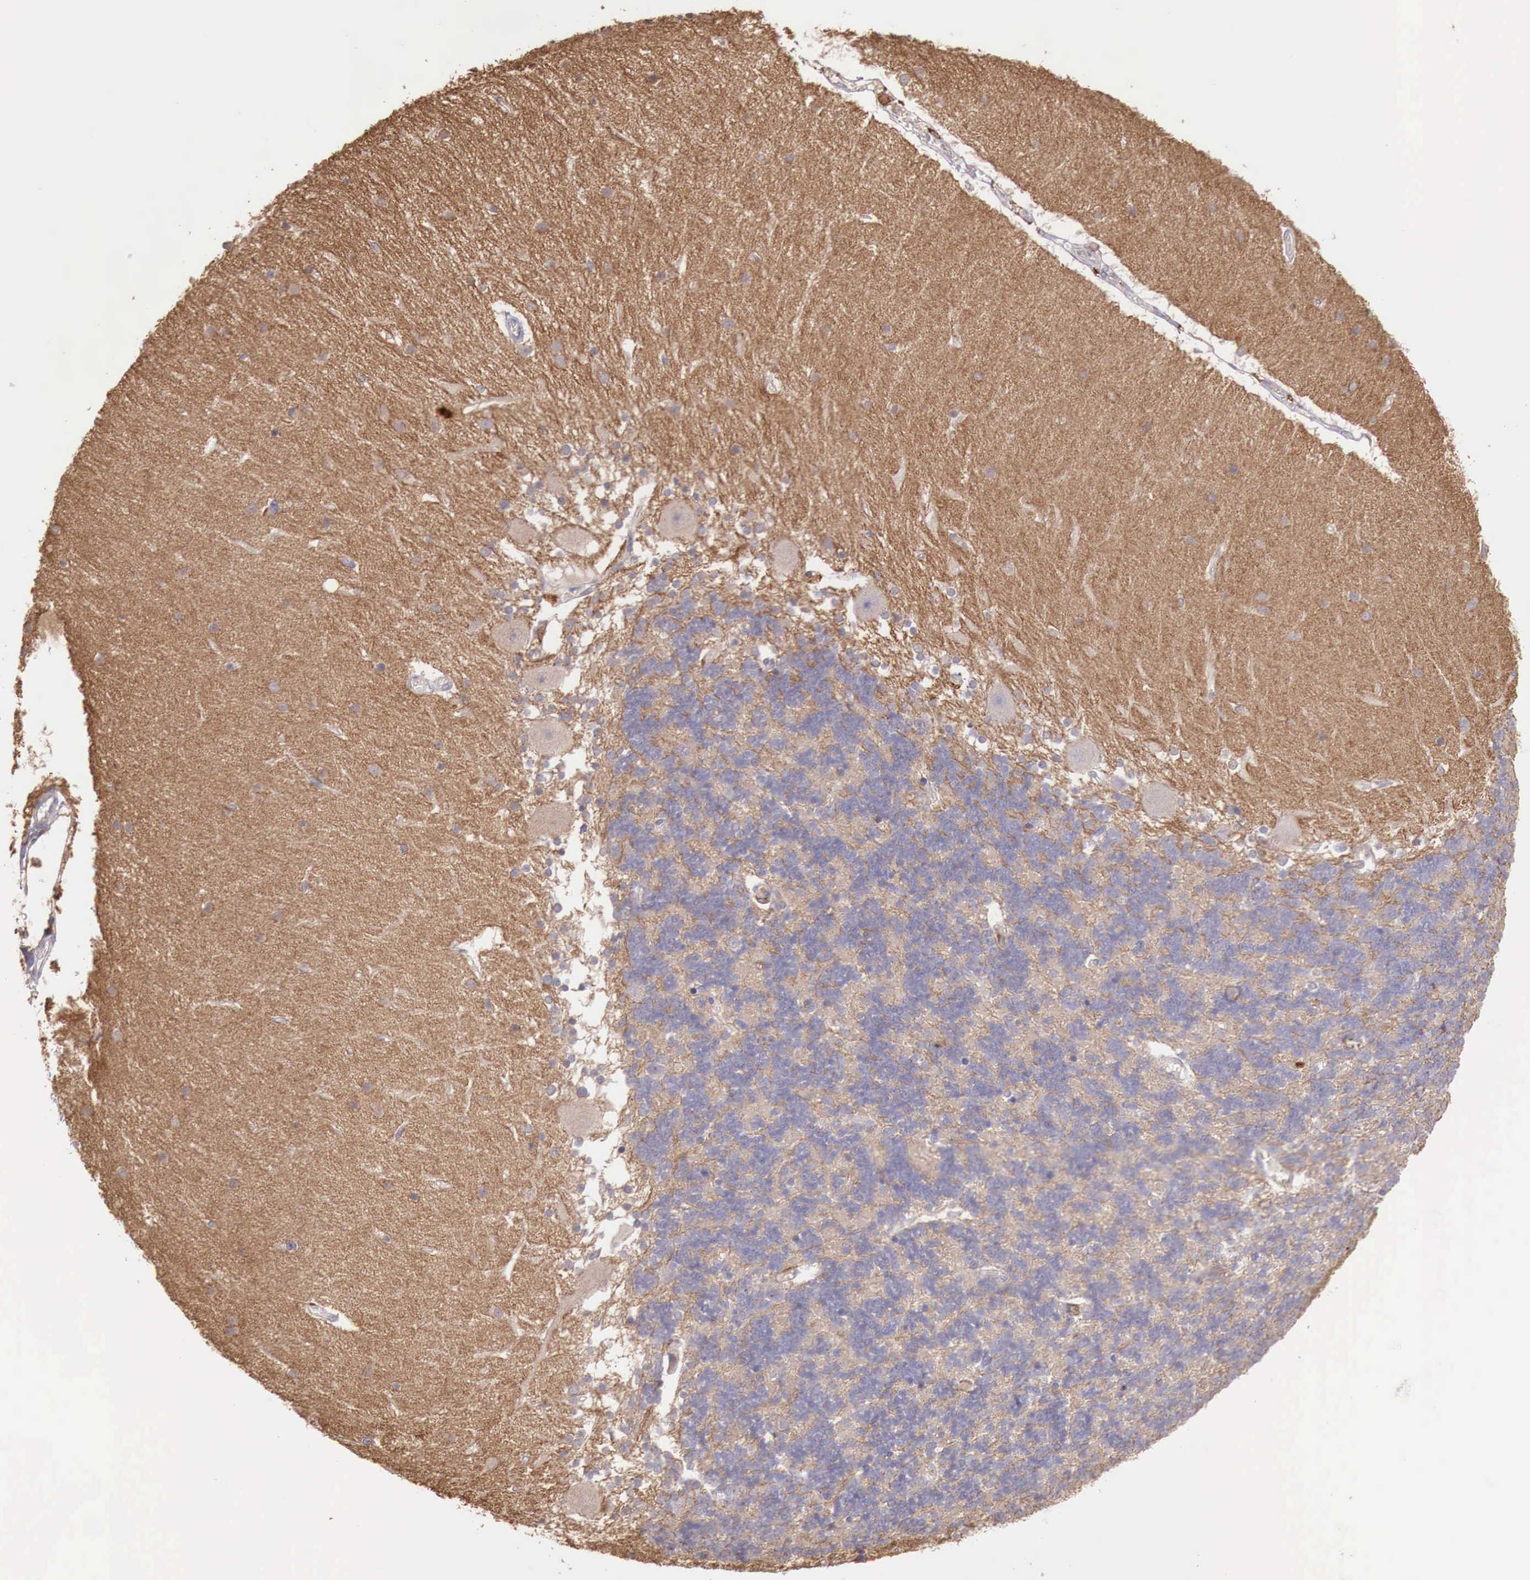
{"staining": {"intensity": "negative", "quantity": "none", "location": "none"}, "tissue": "cerebellum", "cell_type": "Cells in granular layer", "image_type": "normal", "snomed": [{"axis": "morphology", "description": "Normal tissue, NOS"}, {"axis": "topography", "description": "Cerebellum"}], "caption": "IHC photomicrograph of benign cerebellum: cerebellum stained with DAB demonstrates no significant protein expression in cells in granular layer.", "gene": "CHRDL1", "patient": {"sex": "female", "age": 54}}